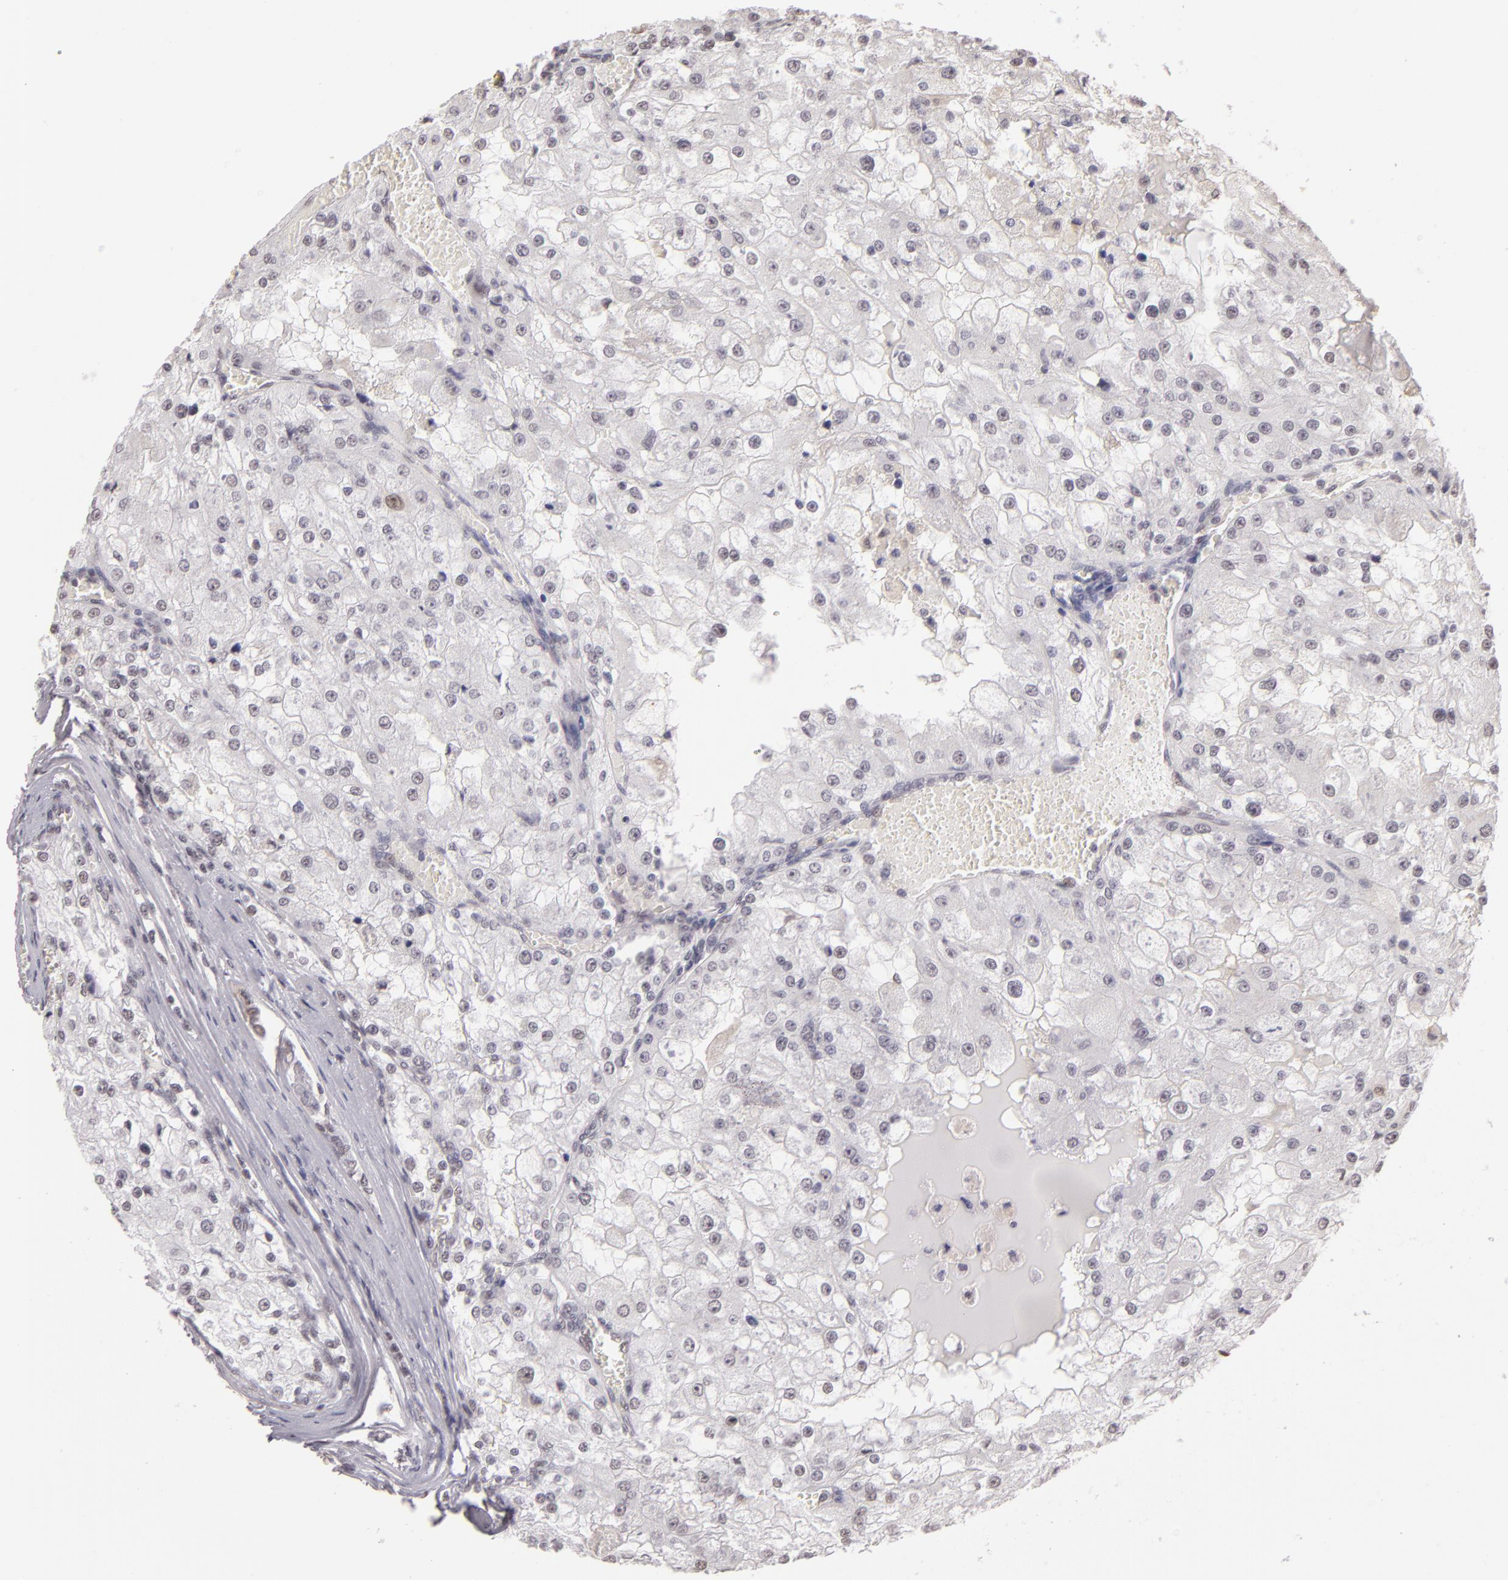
{"staining": {"intensity": "negative", "quantity": "none", "location": "none"}, "tissue": "renal cancer", "cell_type": "Tumor cells", "image_type": "cancer", "snomed": [{"axis": "morphology", "description": "Adenocarcinoma, NOS"}, {"axis": "topography", "description": "Kidney"}], "caption": "This is a histopathology image of immunohistochemistry (IHC) staining of adenocarcinoma (renal), which shows no positivity in tumor cells. (DAB immunohistochemistry (IHC) visualized using brightfield microscopy, high magnification).", "gene": "INTS6", "patient": {"sex": "female", "age": 74}}